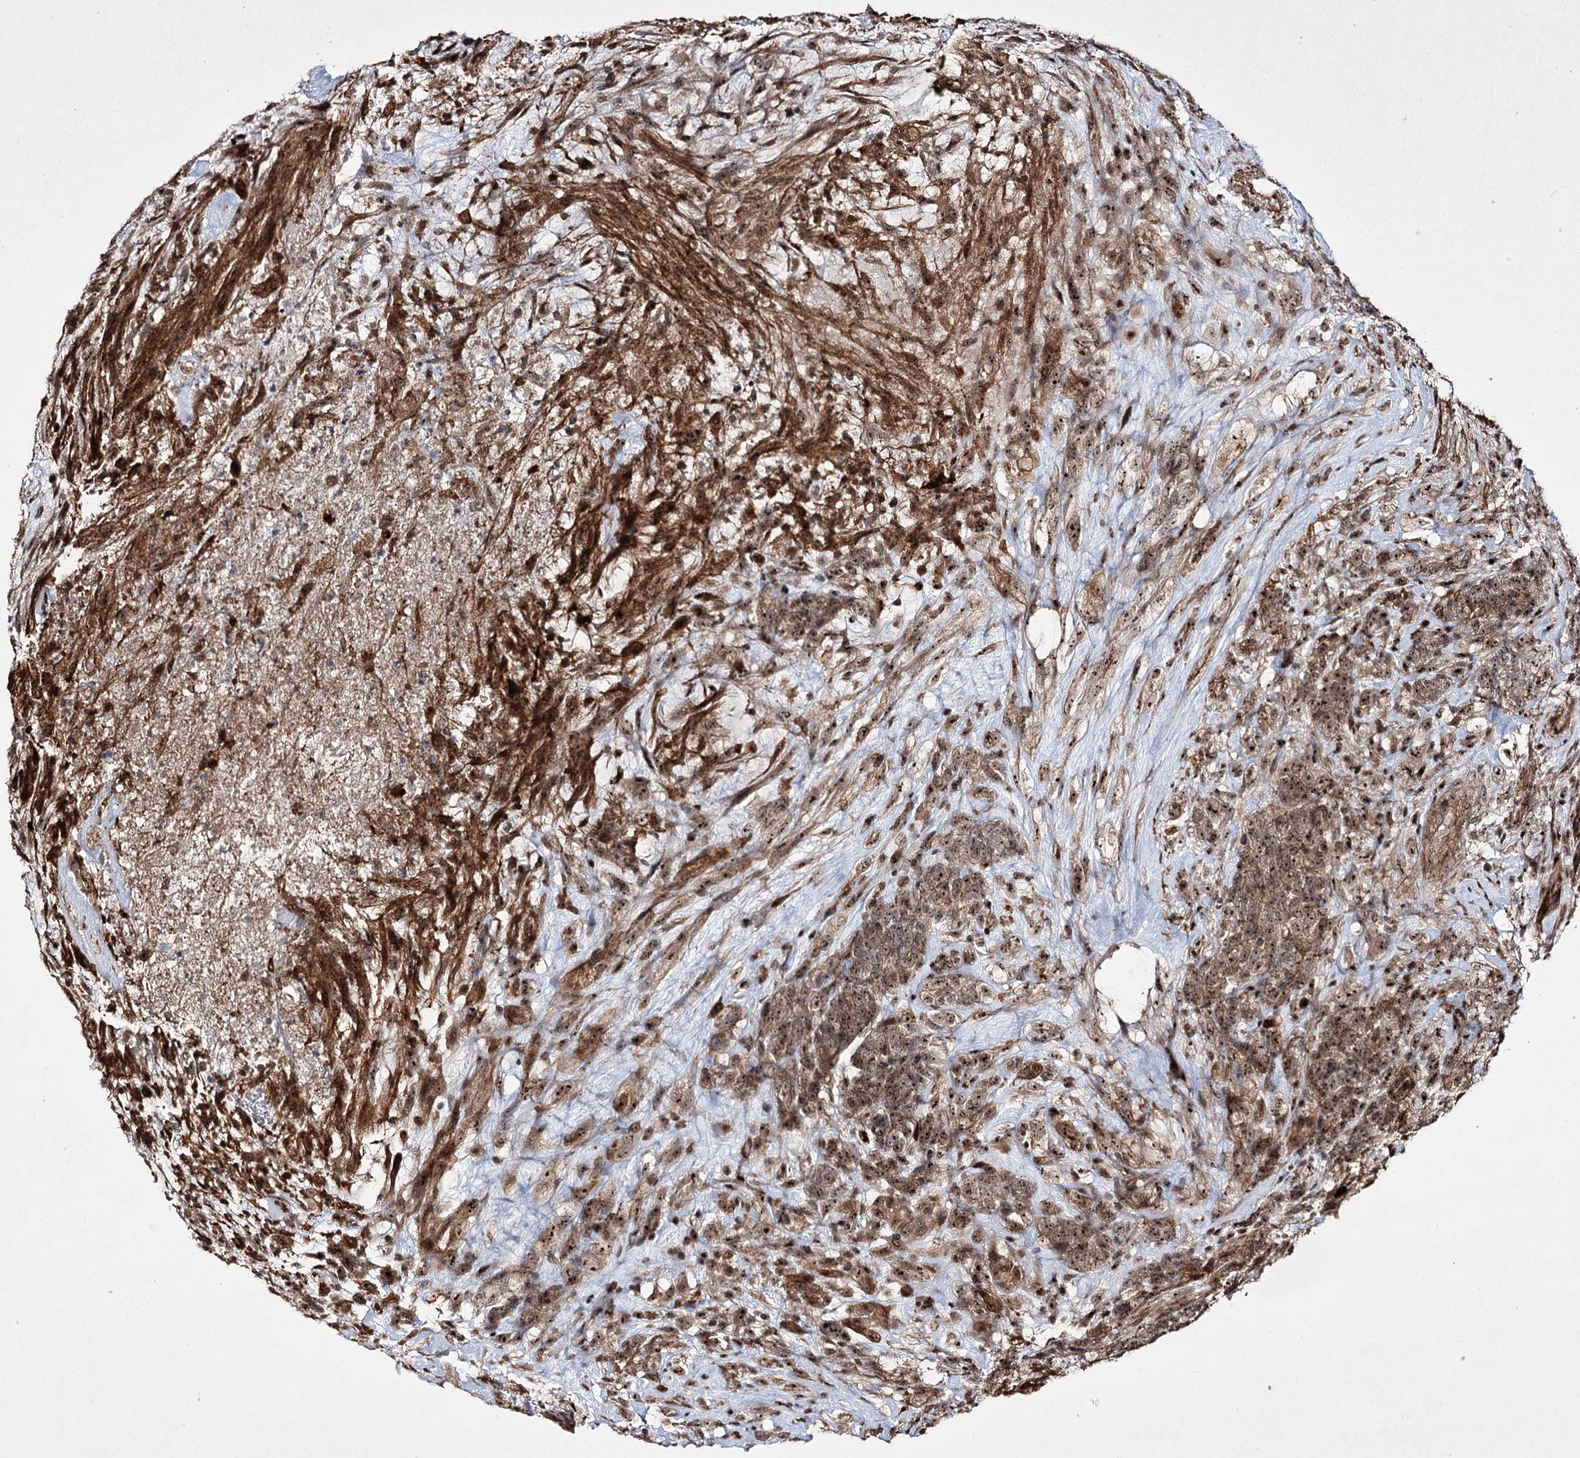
{"staining": {"intensity": "moderate", "quantity": ">75%", "location": "nuclear"}, "tissue": "glioma", "cell_type": "Tumor cells", "image_type": "cancer", "snomed": [{"axis": "morphology", "description": "Glioma, malignant, High grade"}, {"axis": "topography", "description": "Brain"}], "caption": "This image exhibits immunohistochemistry staining of human malignant glioma (high-grade), with medium moderate nuclear positivity in about >75% of tumor cells.", "gene": "CCDC59", "patient": {"sex": "male", "age": 61}}